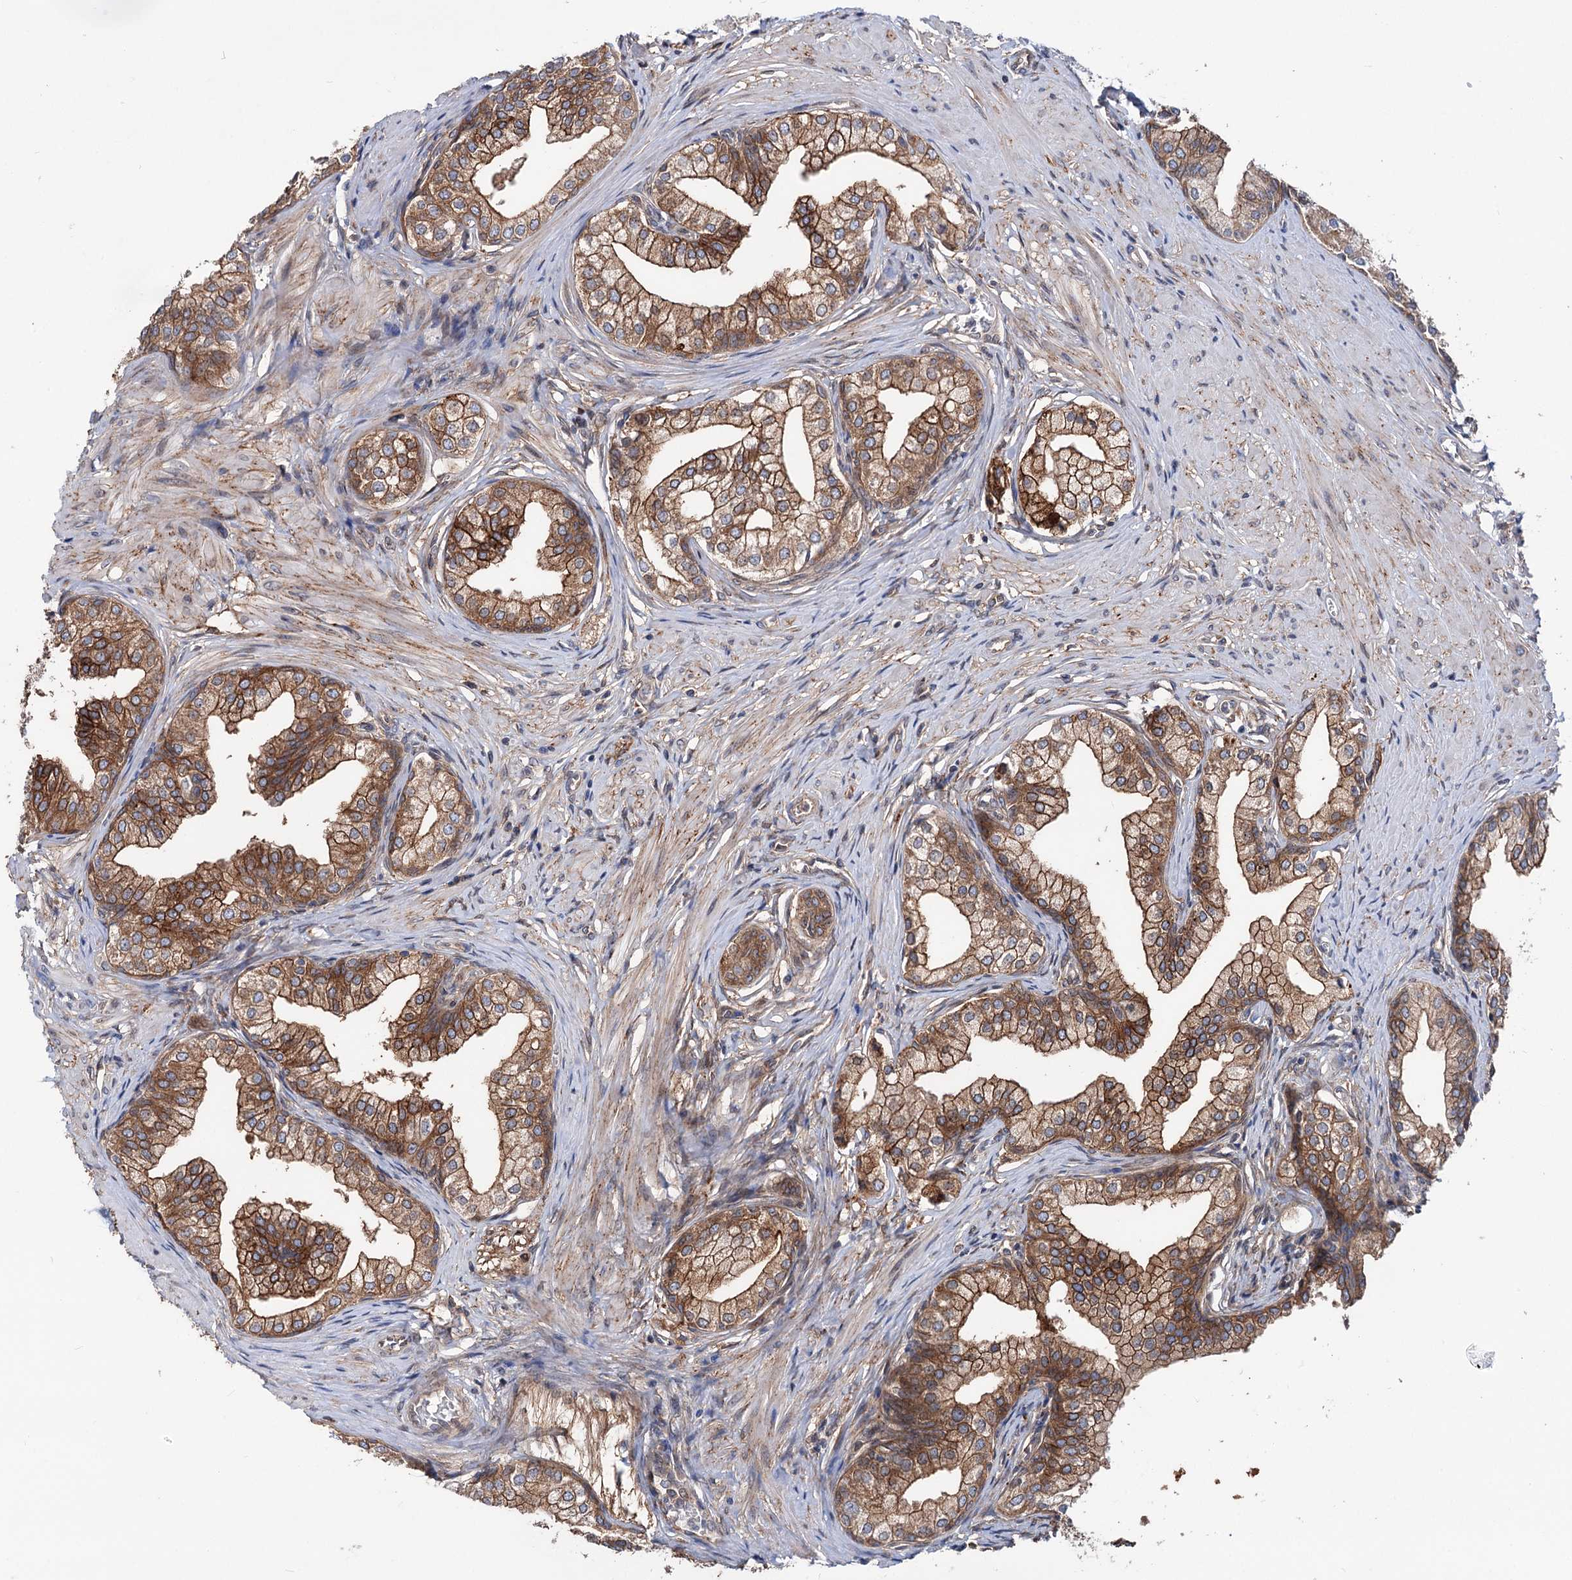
{"staining": {"intensity": "strong", "quantity": ">75%", "location": "cytoplasmic/membranous"}, "tissue": "prostate", "cell_type": "Glandular cells", "image_type": "normal", "snomed": [{"axis": "morphology", "description": "Normal tissue, NOS"}, {"axis": "topography", "description": "Prostate"}], "caption": "Benign prostate demonstrates strong cytoplasmic/membranous expression in about >75% of glandular cells.", "gene": "PTDSS2", "patient": {"sex": "male", "age": 60}}